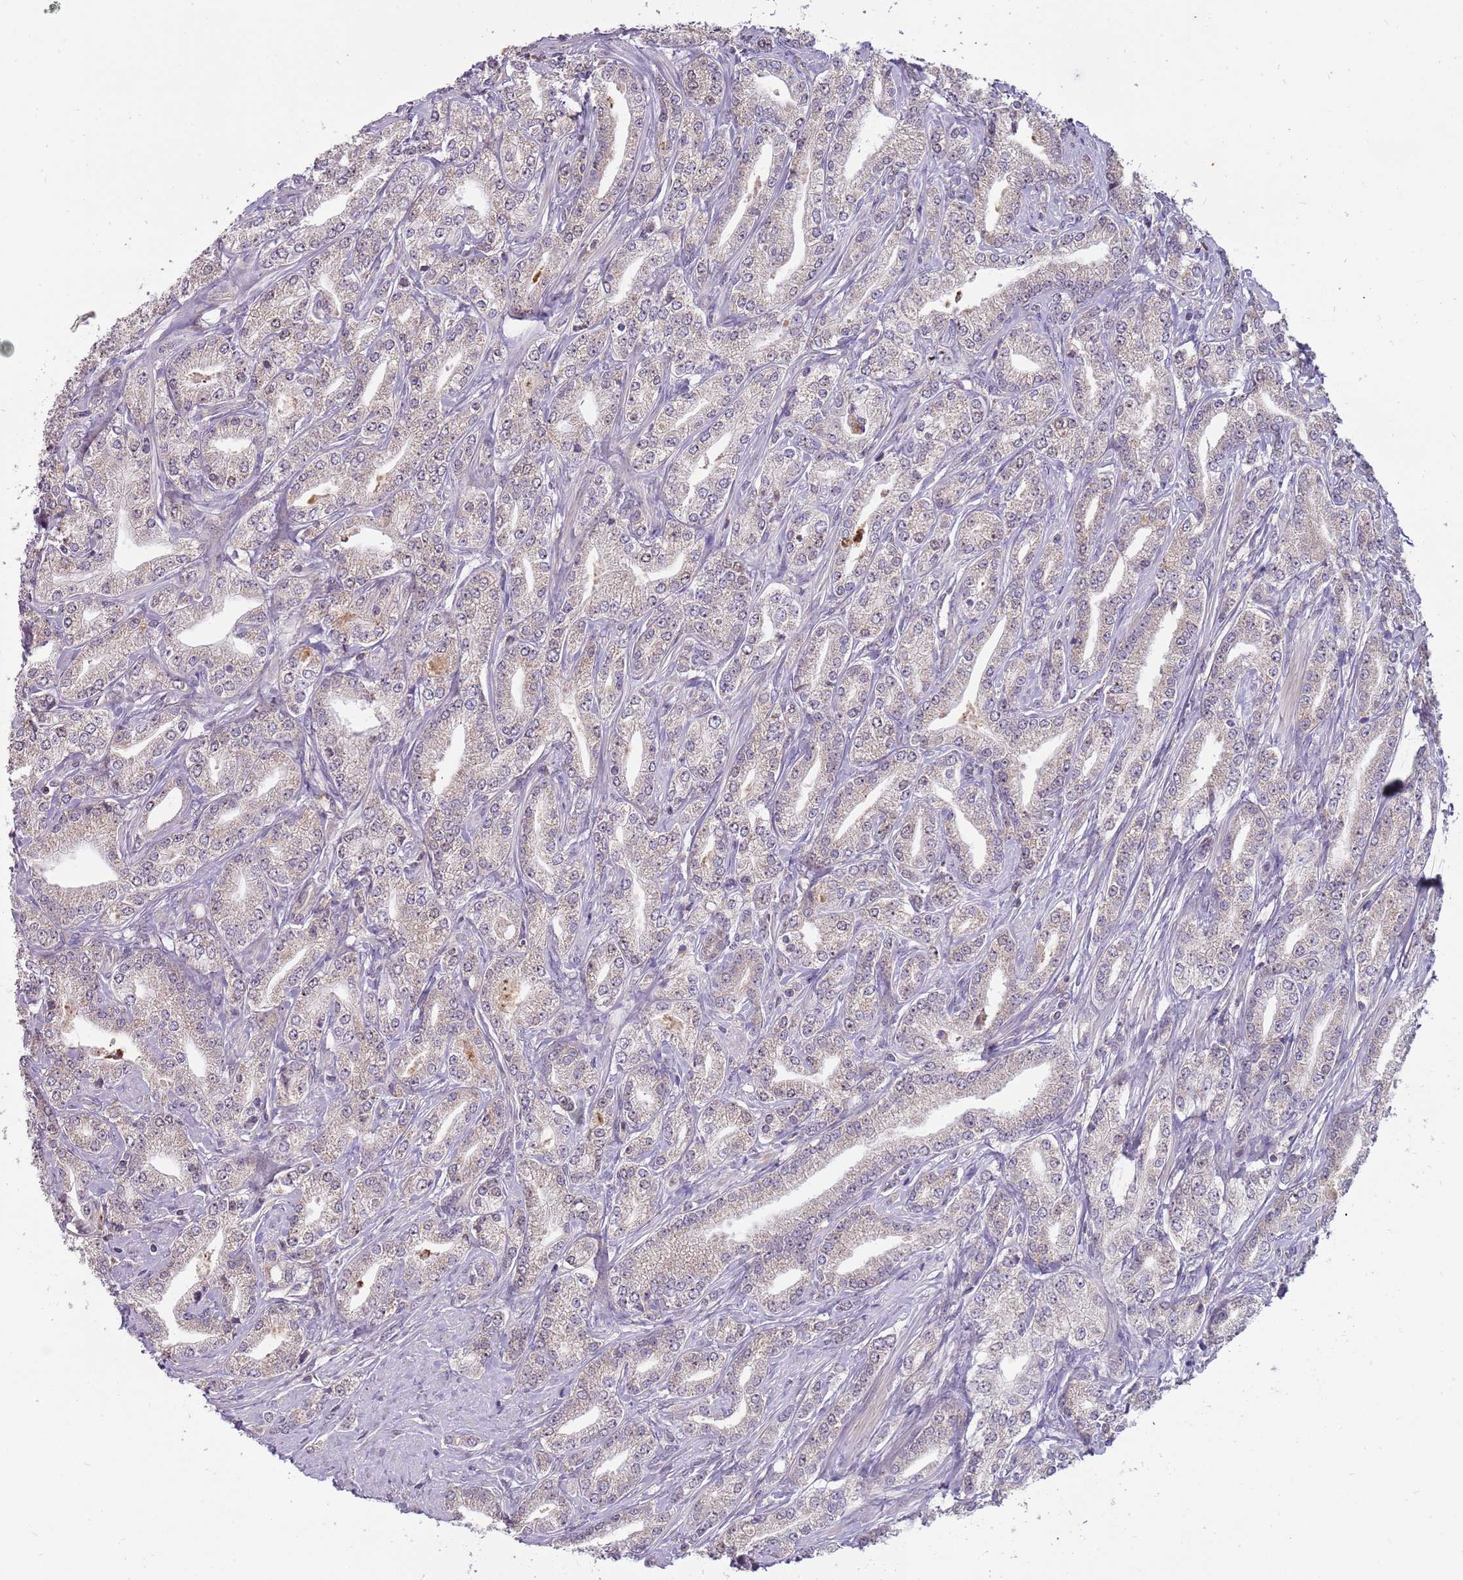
{"staining": {"intensity": "negative", "quantity": "none", "location": "none"}, "tissue": "prostate cancer", "cell_type": "Tumor cells", "image_type": "cancer", "snomed": [{"axis": "morphology", "description": "Adenocarcinoma, High grade"}, {"axis": "topography", "description": "Prostate"}], "caption": "Human prostate cancer stained for a protein using IHC shows no expression in tumor cells.", "gene": "NBPF6", "patient": {"sex": "male", "age": 66}}